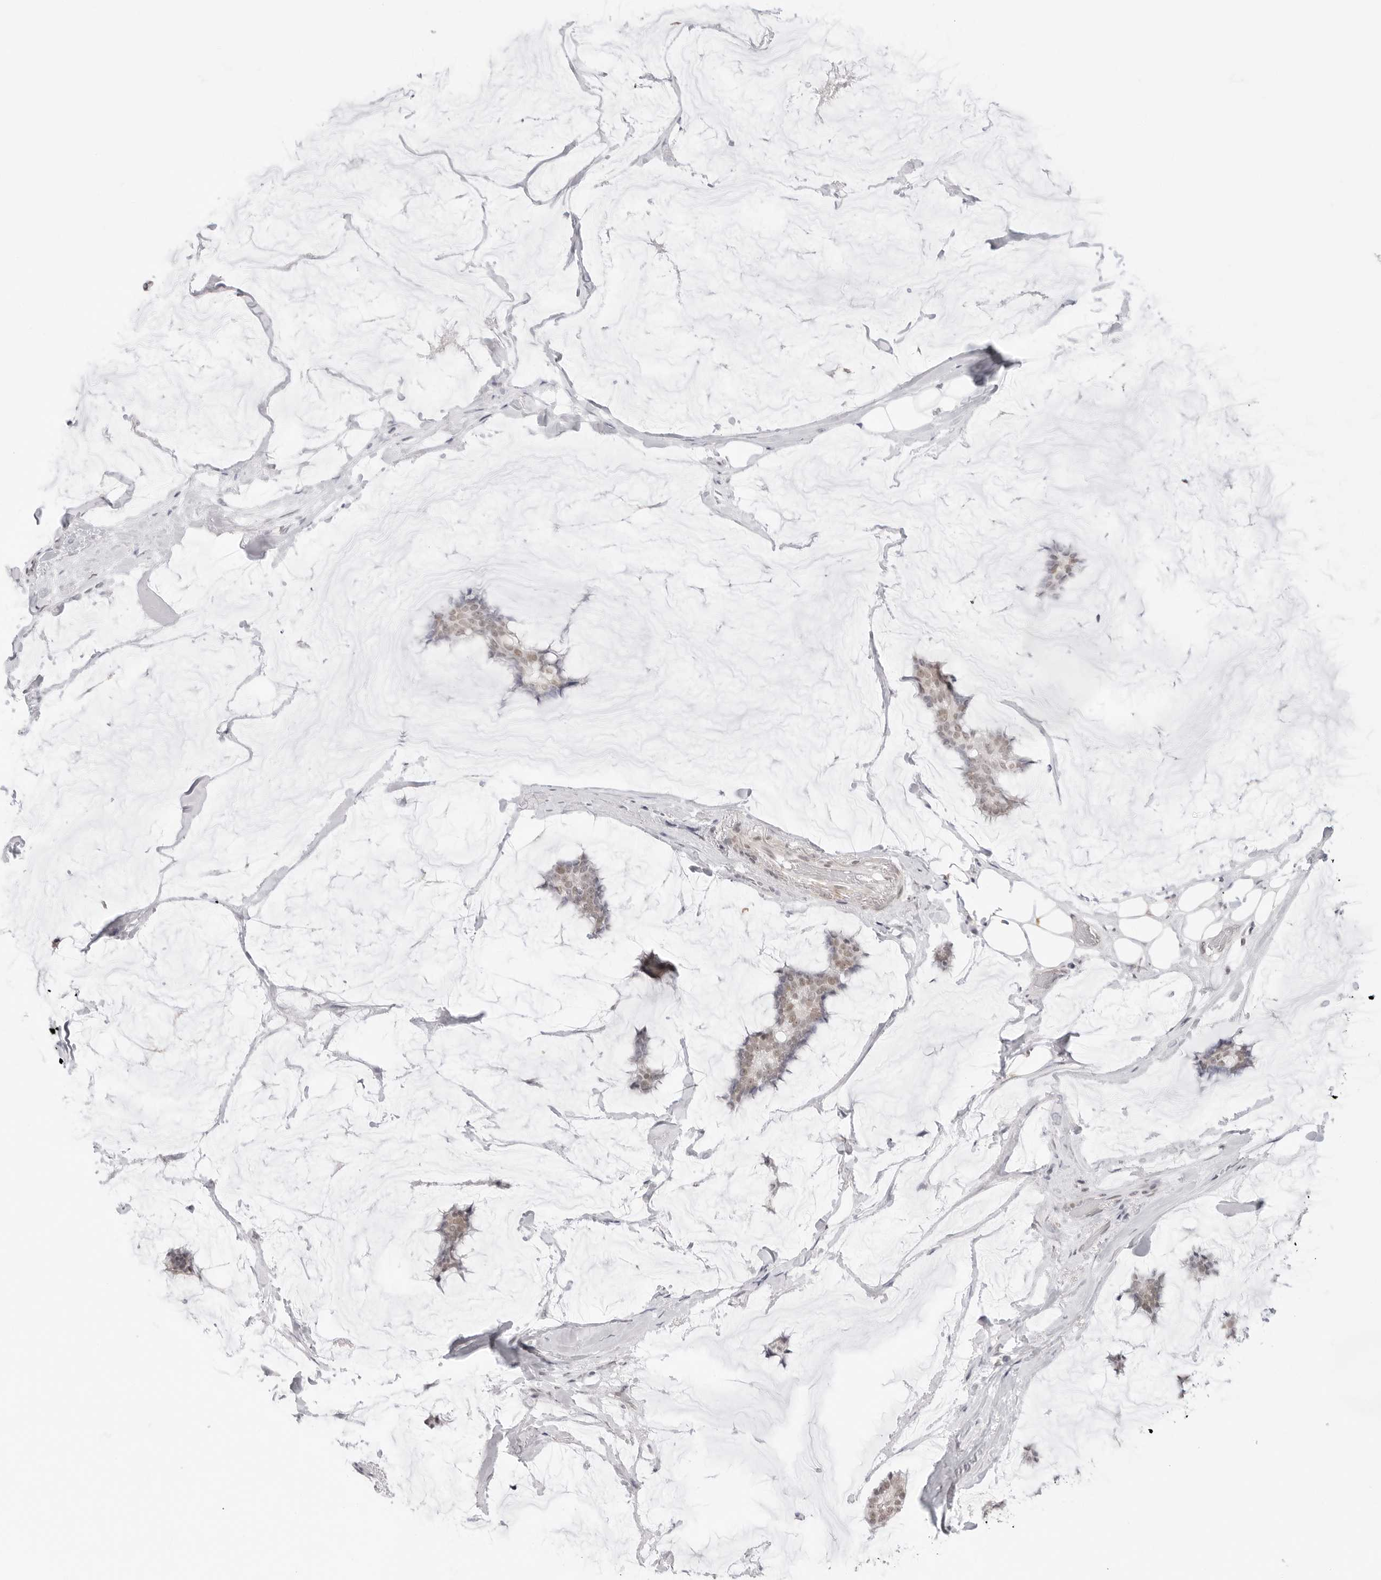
{"staining": {"intensity": "weak", "quantity": ">75%", "location": "nuclear"}, "tissue": "breast cancer", "cell_type": "Tumor cells", "image_type": "cancer", "snomed": [{"axis": "morphology", "description": "Duct carcinoma"}, {"axis": "topography", "description": "Breast"}], "caption": "Brown immunohistochemical staining in breast infiltrating ductal carcinoma reveals weak nuclear expression in about >75% of tumor cells.", "gene": "TCIM", "patient": {"sex": "female", "age": 93}}